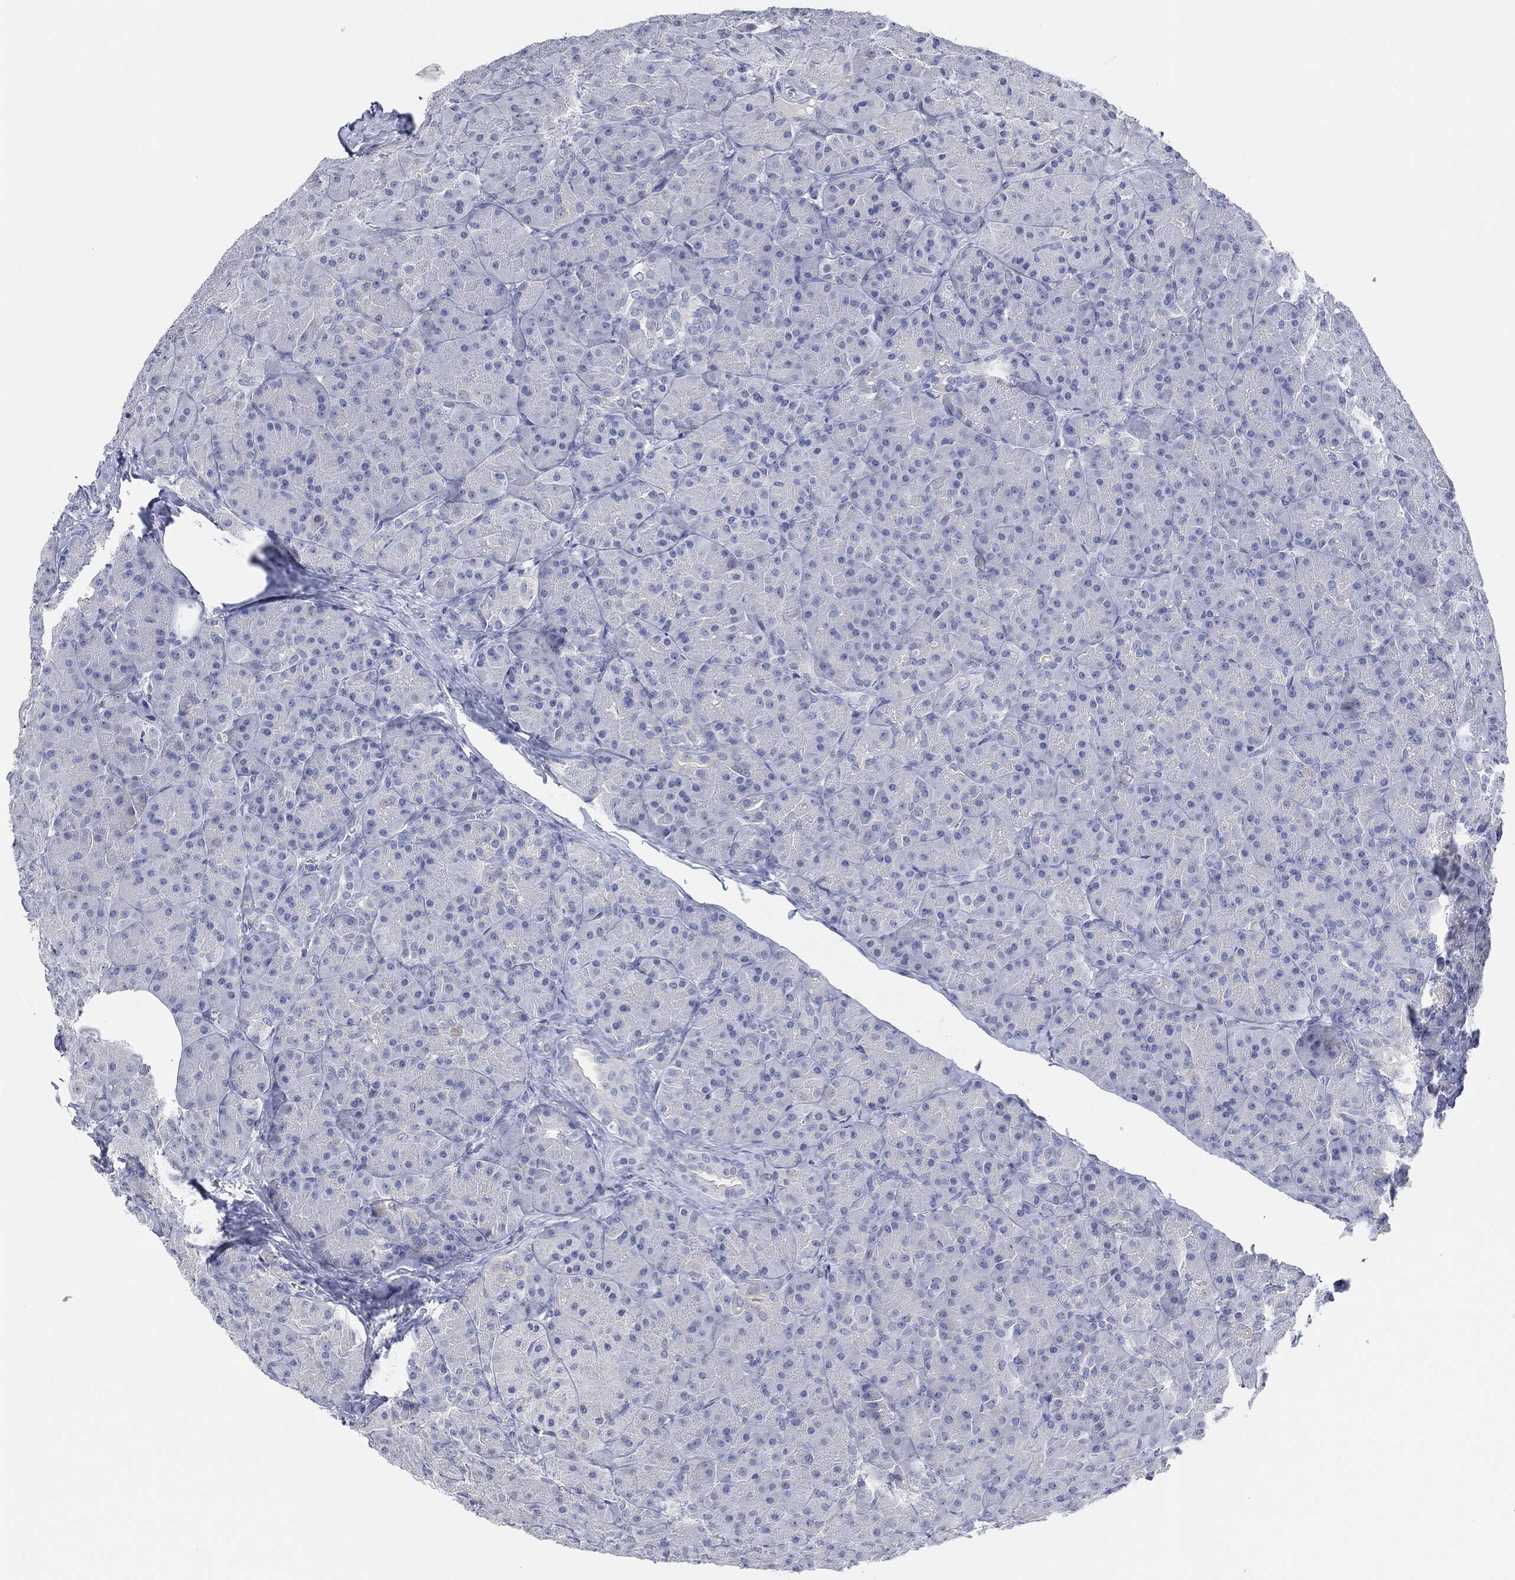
{"staining": {"intensity": "negative", "quantity": "none", "location": "none"}, "tissue": "pancreas", "cell_type": "Exocrine glandular cells", "image_type": "normal", "snomed": [{"axis": "morphology", "description": "Normal tissue, NOS"}, {"axis": "topography", "description": "Pancreas"}], "caption": "Photomicrograph shows no protein staining in exocrine glandular cells of benign pancreas.", "gene": "AFP", "patient": {"sex": "male", "age": 57}}